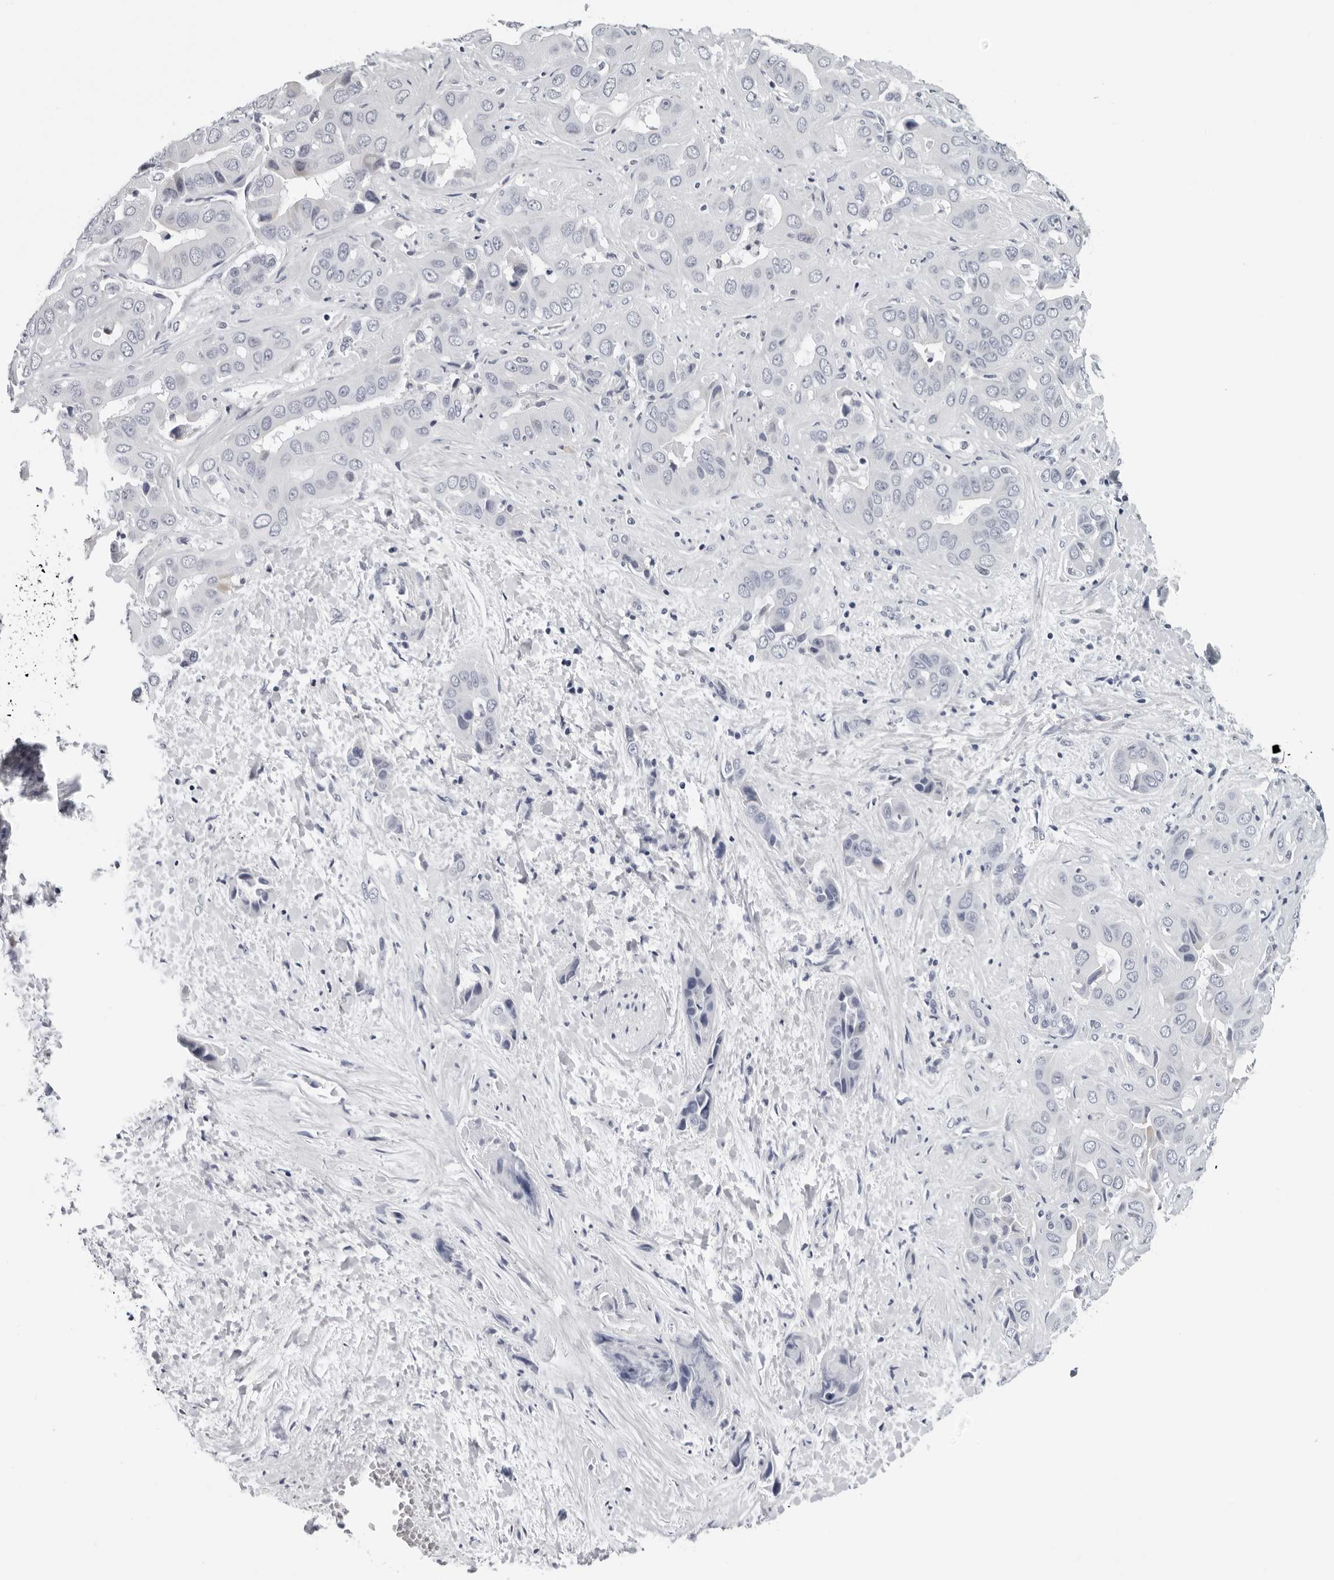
{"staining": {"intensity": "negative", "quantity": "none", "location": "none"}, "tissue": "liver cancer", "cell_type": "Tumor cells", "image_type": "cancer", "snomed": [{"axis": "morphology", "description": "Cholangiocarcinoma"}, {"axis": "topography", "description": "Liver"}], "caption": "Protein analysis of liver cholangiocarcinoma demonstrates no significant staining in tumor cells.", "gene": "CPT2", "patient": {"sex": "female", "age": 52}}